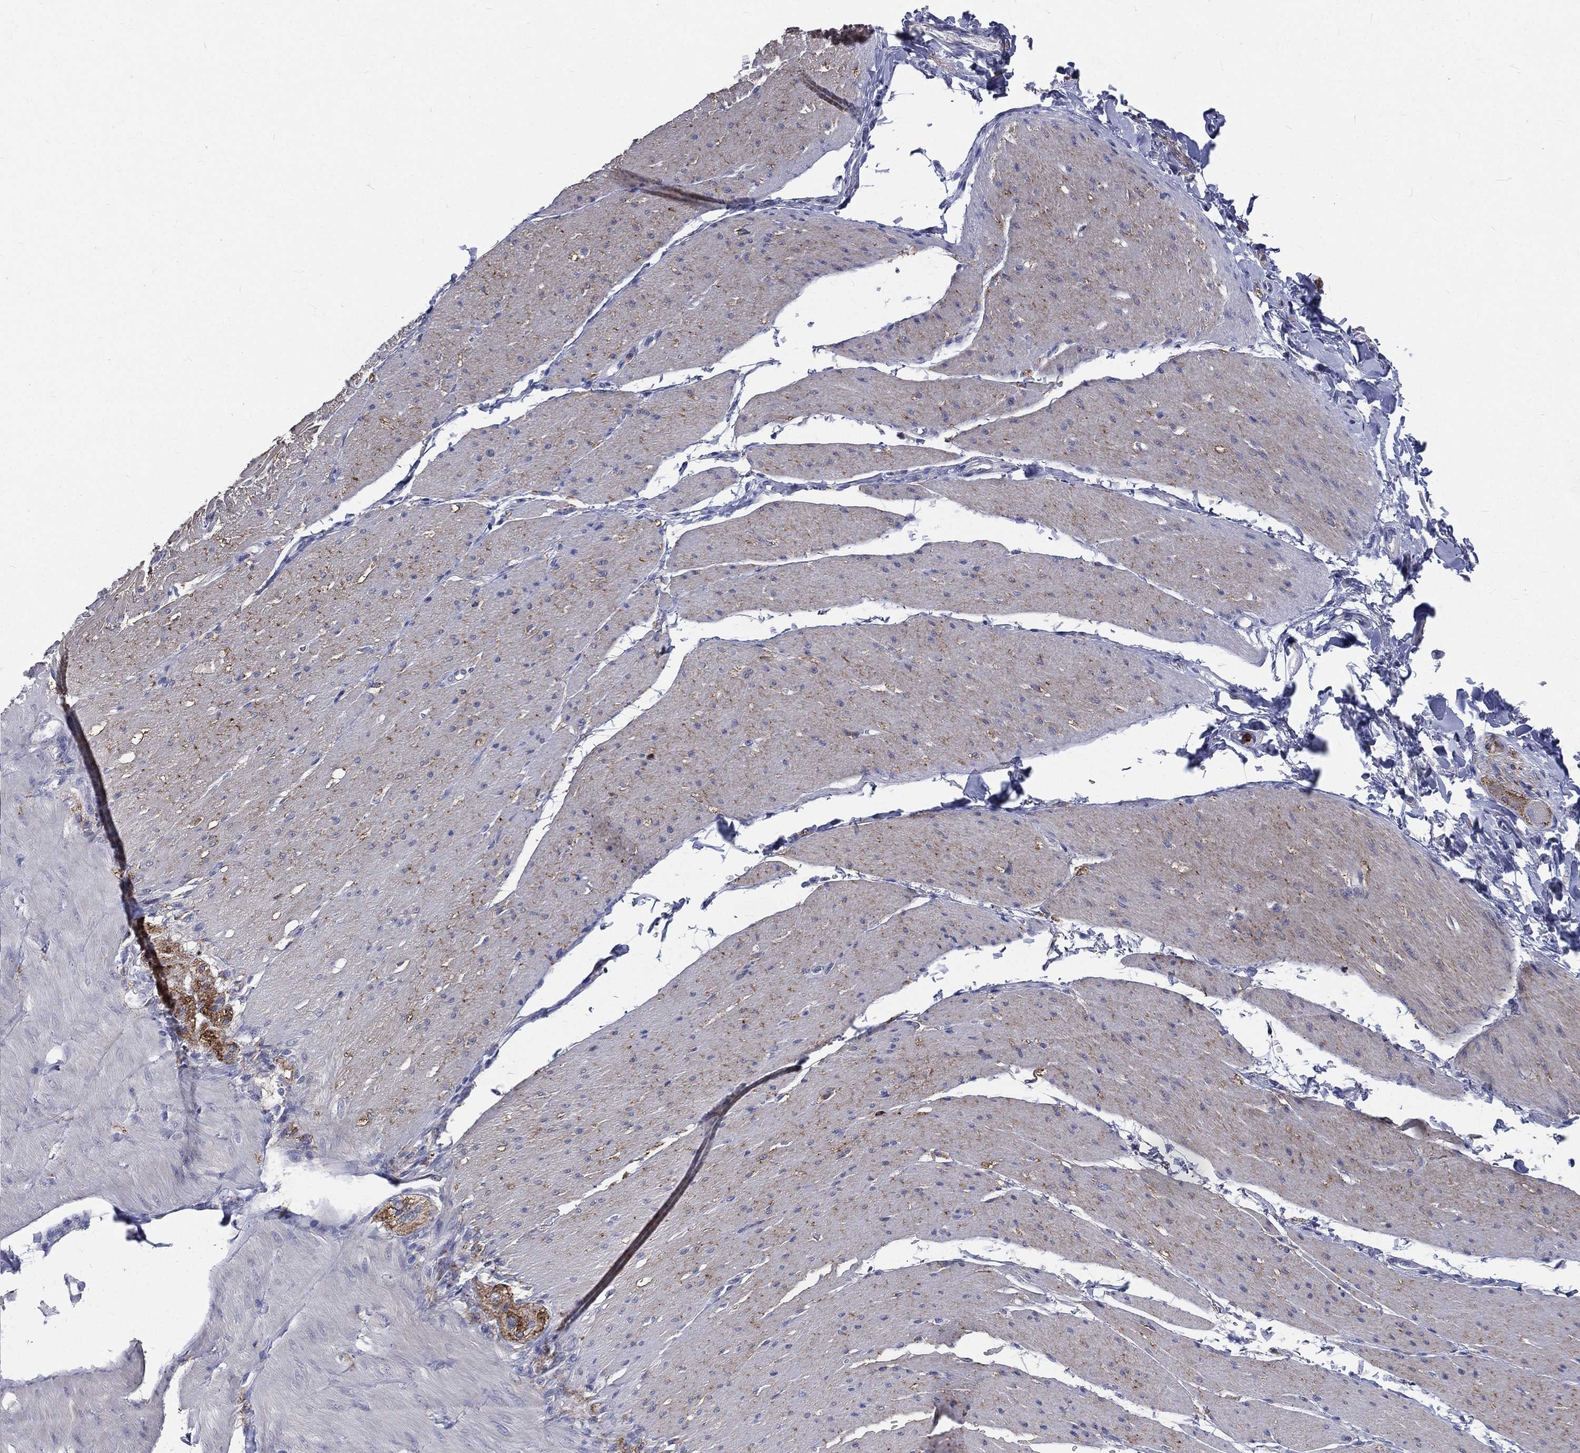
{"staining": {"intensity": "negative", "quantity": "none", "location": "none"}, "tissue": "adipose tissue", "cell_type": "Adipocytes", "image_type": "normal", "snomed": [{"axis": "morphology", "description": "Normal tissue, NOS"}, {"axis": "topography", "description": "Smooth muscle"}, {"axis": "topography", "description": "Duodenum"}, {"axis": "topography", "description": "Peripheral nerve tissue"}], "caption": "This is an immunohistochemistry (IHC) histopathology image of normal human adipose tissue. There is no positivity in adipocytes.", "gene": "BASP1", "patient": {"sex": "female", "age": 61}}